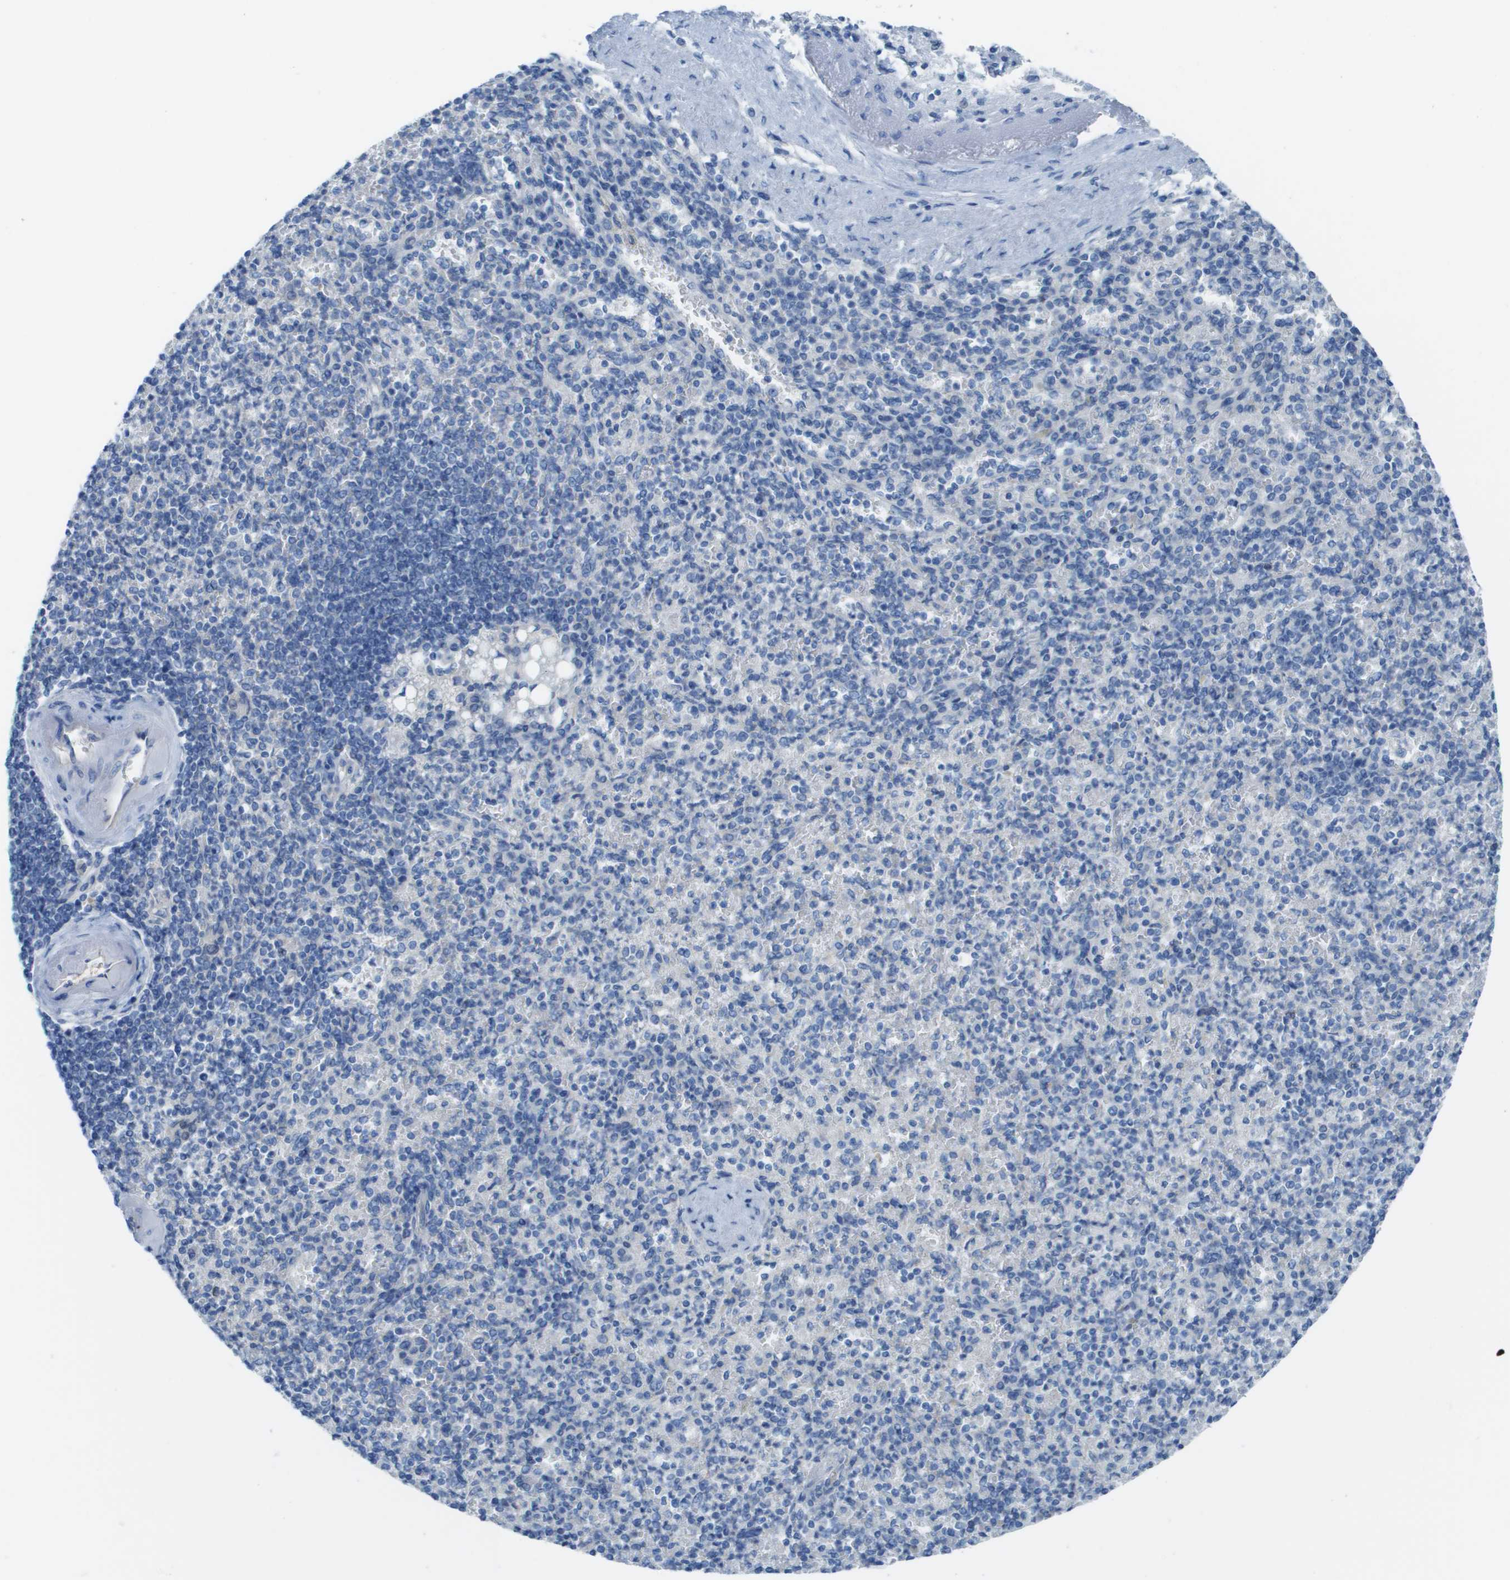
{"staining": {"intensity": "negative", "quantity": "none", "location": "none"}, "tissue": "spleen", "cell_type": "Cells in red pulp", "image_type": "normal", "snomed": [{"axis": "morphology", "description": "Normal tissue, NOS"}, {"axis": "topography", "description": "Spleen"}], "caption": "Human spleen stained for a protein using immunohistochemistry (IHC) reveals no staining in cells in red pulp.", "gene": "CD46", "patient": {"sex": "female", "age": 74}}